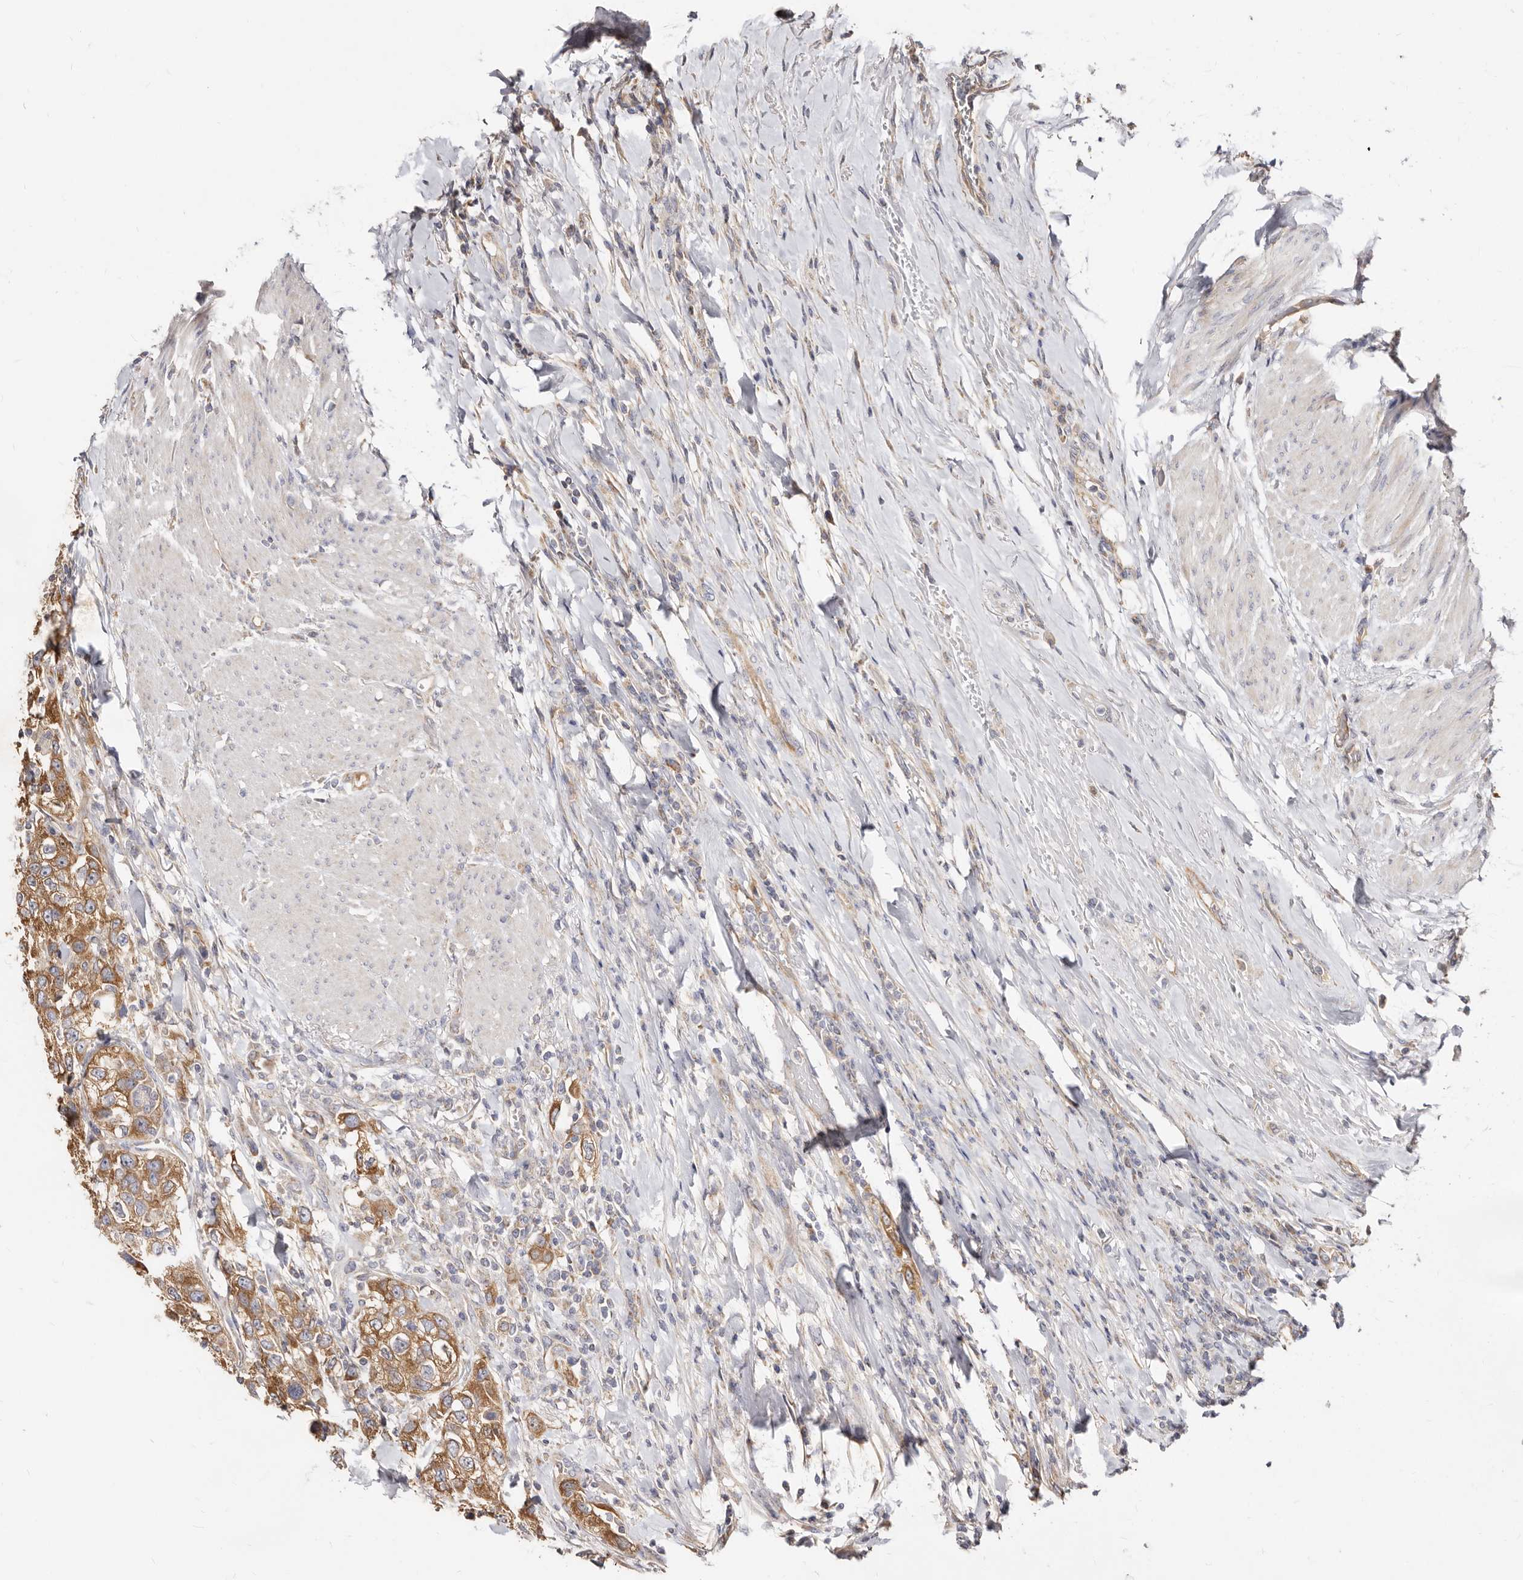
{"staining": {"intensity": "moderate", "quantity": ">75%", "location": "cytoplasmic/membranous"}, "tissue": "urothelial cancer", "cell_type": "Tumor cells", "image_type": "cancer", "snomed": [{"axis": "morphology", "description": "Urothelial carcinoma, High grade"}, {"axis": "topography", "description": "Urinary bladder"}], "caption": "Moderate cytoplasmic/membranous positivity for a protein is seen in approximately >75% of tumor cells of high-grade urothelial carcinoma using immunohistochemistry.", "gene": "BAIAP2L1", "patient": {"sex": "female", "age": 80}}